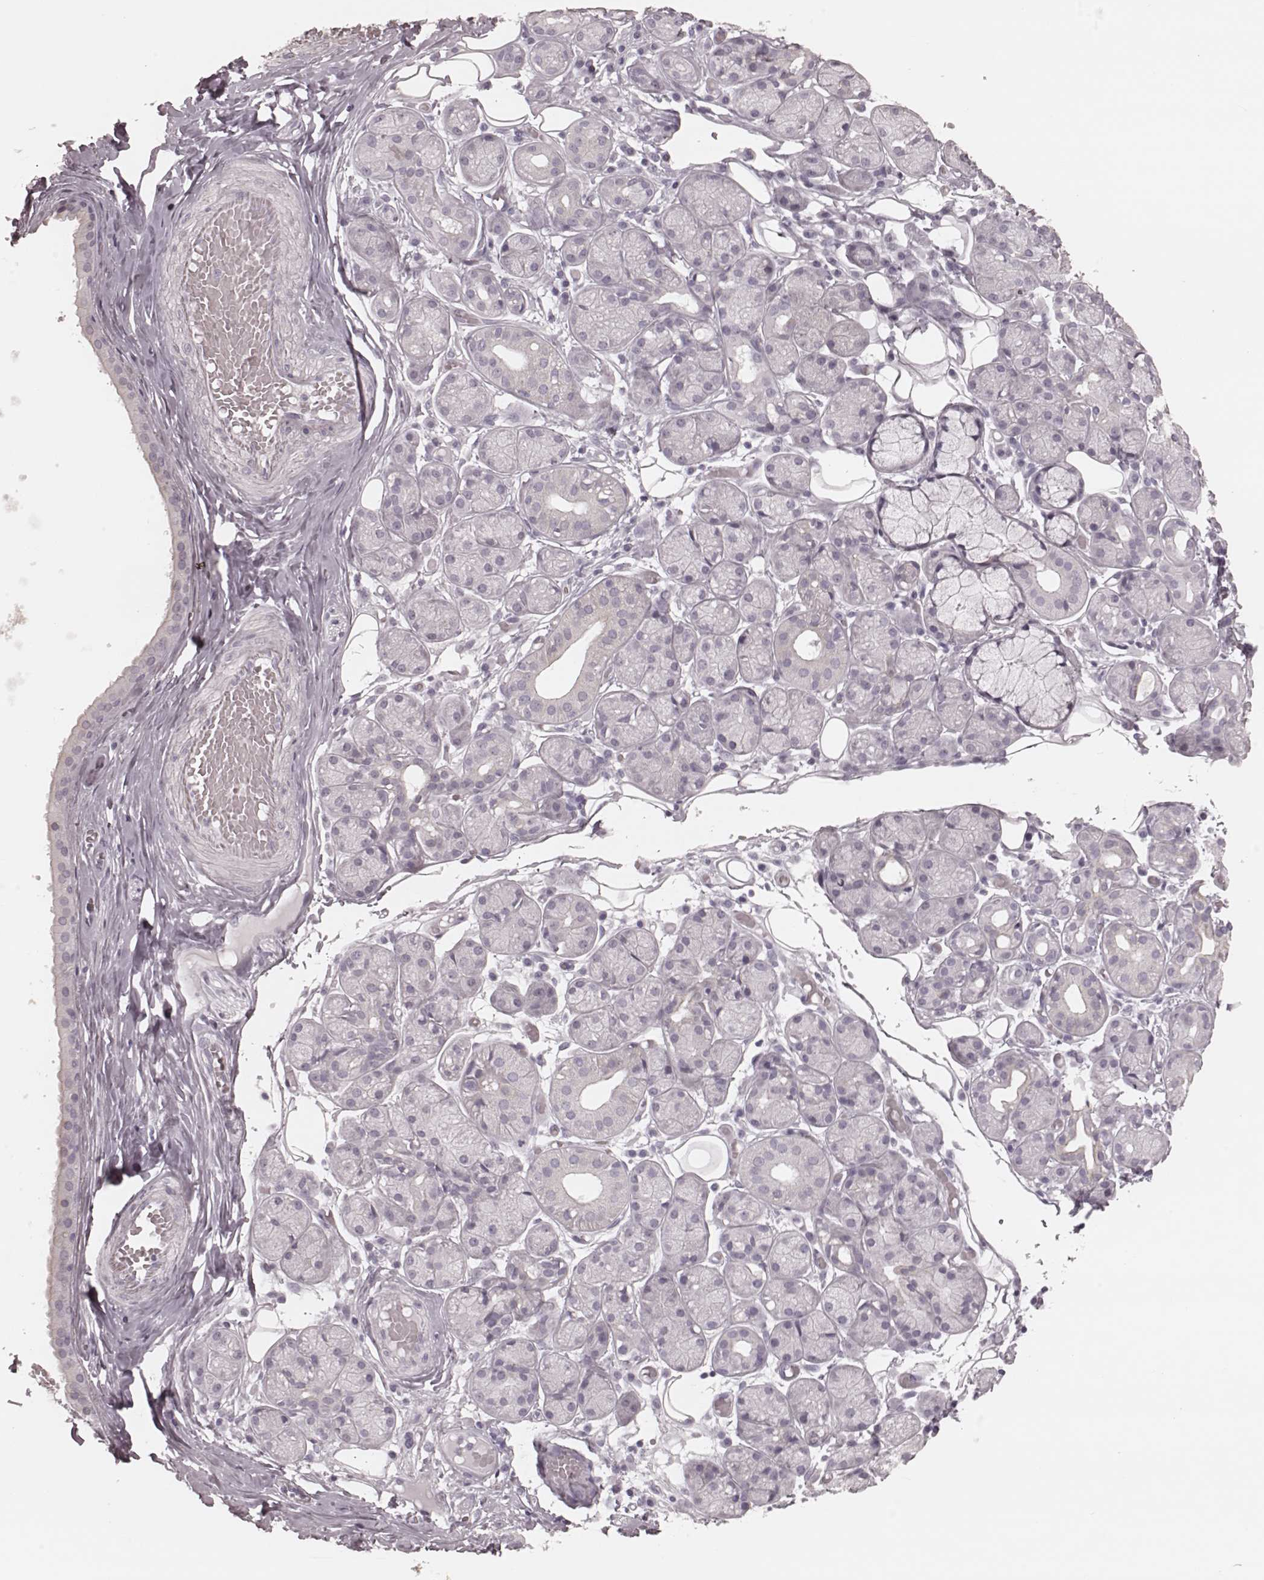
{"staining": {"intensity": "negative", "quantity": "none", "location": "none"}, "tissue": "salivary gland", "cell_type": "Glandular cells", "image_type": "normal", "snomed": [{"axis": "morphology", "description": "Normal tissue, NOS"}, {"axis": "topography", "description": "Salivary gland"}, {"axis": "topography", "description": "Peripheral nerve tissue"}], "caption": "DAB immunohistochemical staining of benign human salivary gland shows no significant expression in glandular cells.", "gene": "KRT74", "patient": {"sex": "male", "age": 71}}